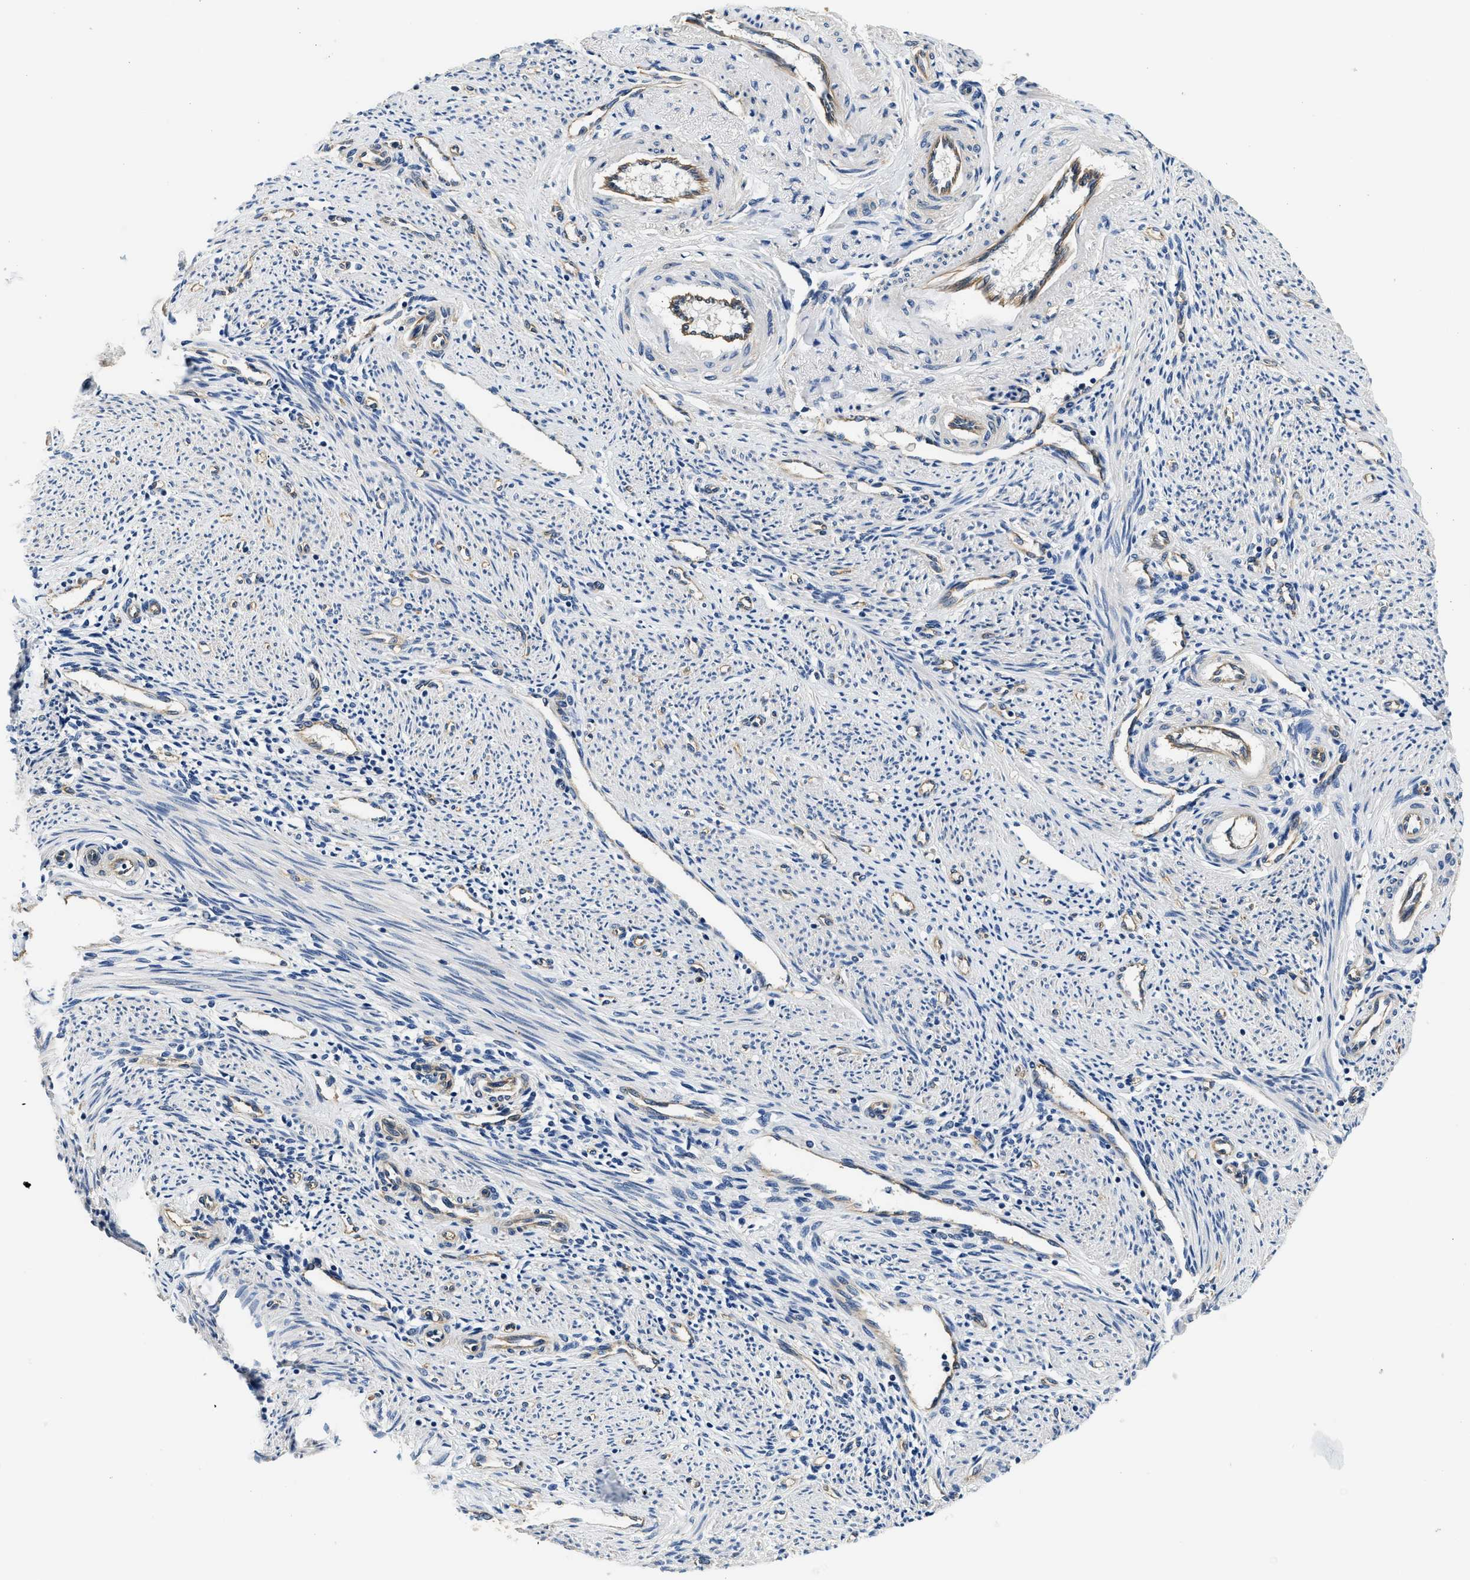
{"staining": {"intensity": "negative", "quantity": "none", "location": "none"}, "tissue": "endometrium", "cell_type": "Cells in endometrial stroma", "image_type": "normal", "snomed": [{"axis": "morphology", "description": "Normal tissue, NOS"}, {"axis": "topography", "description": "Endometrium"}], "caption": "The photomicrograph exhibits no significant positivity in cells in endometrial stroma of endometrium.", "gene": "CSDE1", "patient": {"sex": "female", "age": 42}}